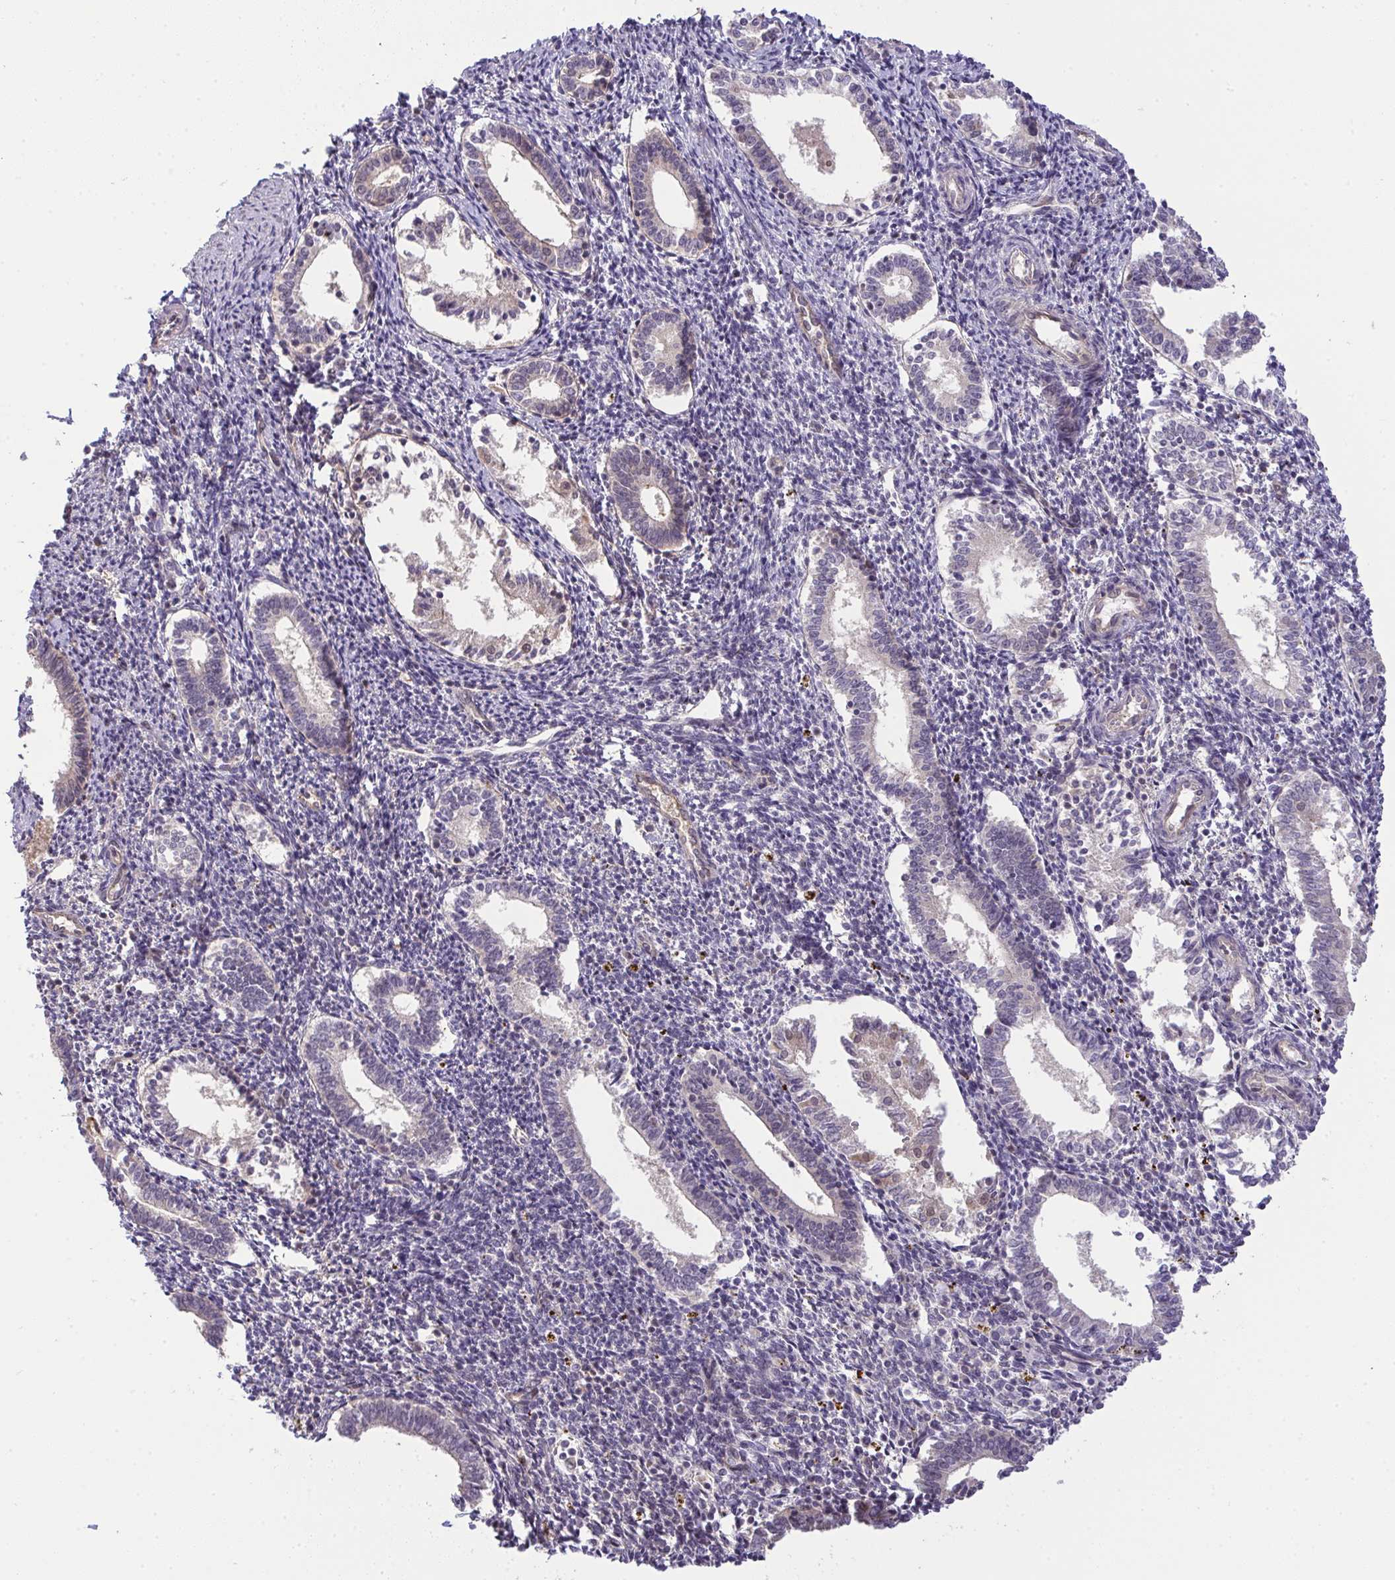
{"staining": {"intensity": "negative", "quantity": "none", "location": "none"}, "tissue": "endometrium", "cell_type": "Cells in endometrial stroma", "image_type": "normal", "snomed": [{"axis": "morphology", "description": "Normal tissue, NOS"}, {"axis": "topography", "description": "Endometrium"}], "caption": "This is a micrograph of immunohistochemistry (IHC) staining of unremarkable endometrium, which shows no expression in cells in endometrial stroma.", "gene": "SLC9A6", "patient": {"sex": "female", "age": 41}}